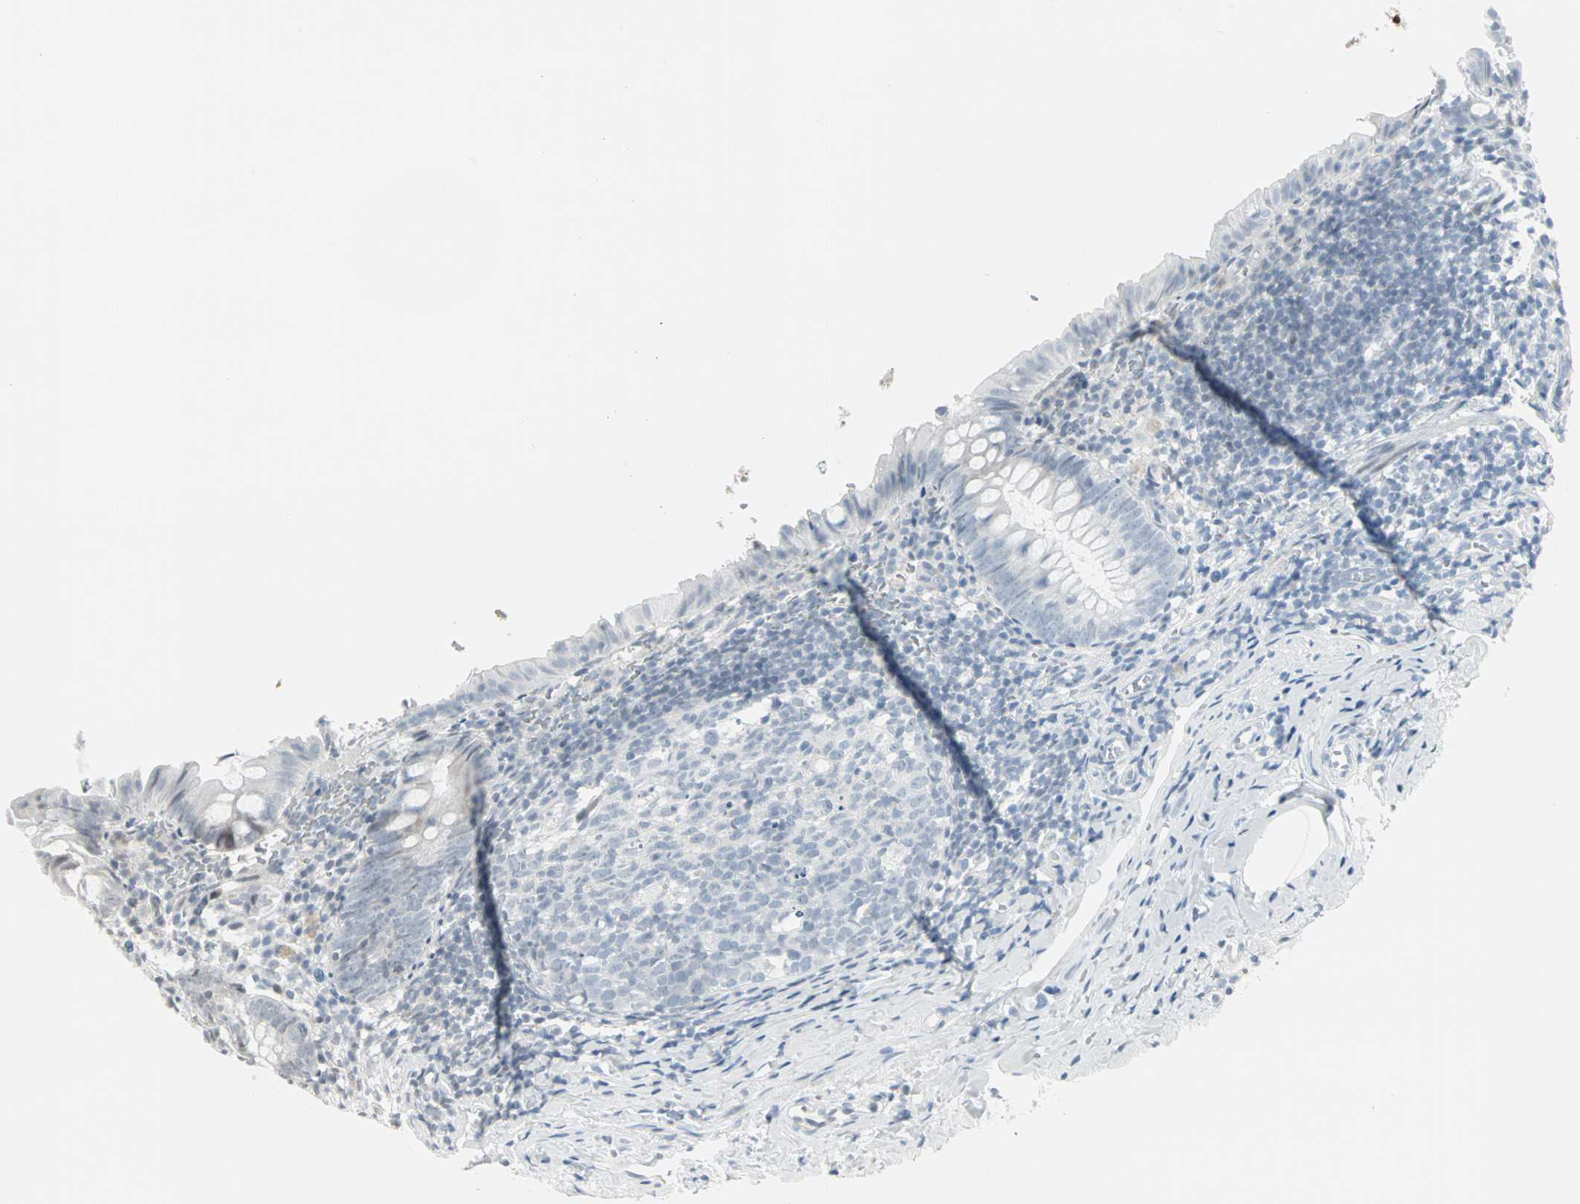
{"staining": {"intensity": "negative", "quantity": "none", "location": "none"}, "tissue": "appendix", "cell_type": "Glandular cells", "image_type": "normal", "snomed": [{"axis": "morphology", "description": "Normal tissue, NOS"}, {"axis": "topography", "description": "Appendix"}], "caption": "High magnification brightfield microscopy of unremarkable appendix stained with DAB (brown) and counterstained with hematoxylin (blue): glandular cells show no significant staining.", "gene": "CBLC", "patient": {"sex": "female", "age": 10}}